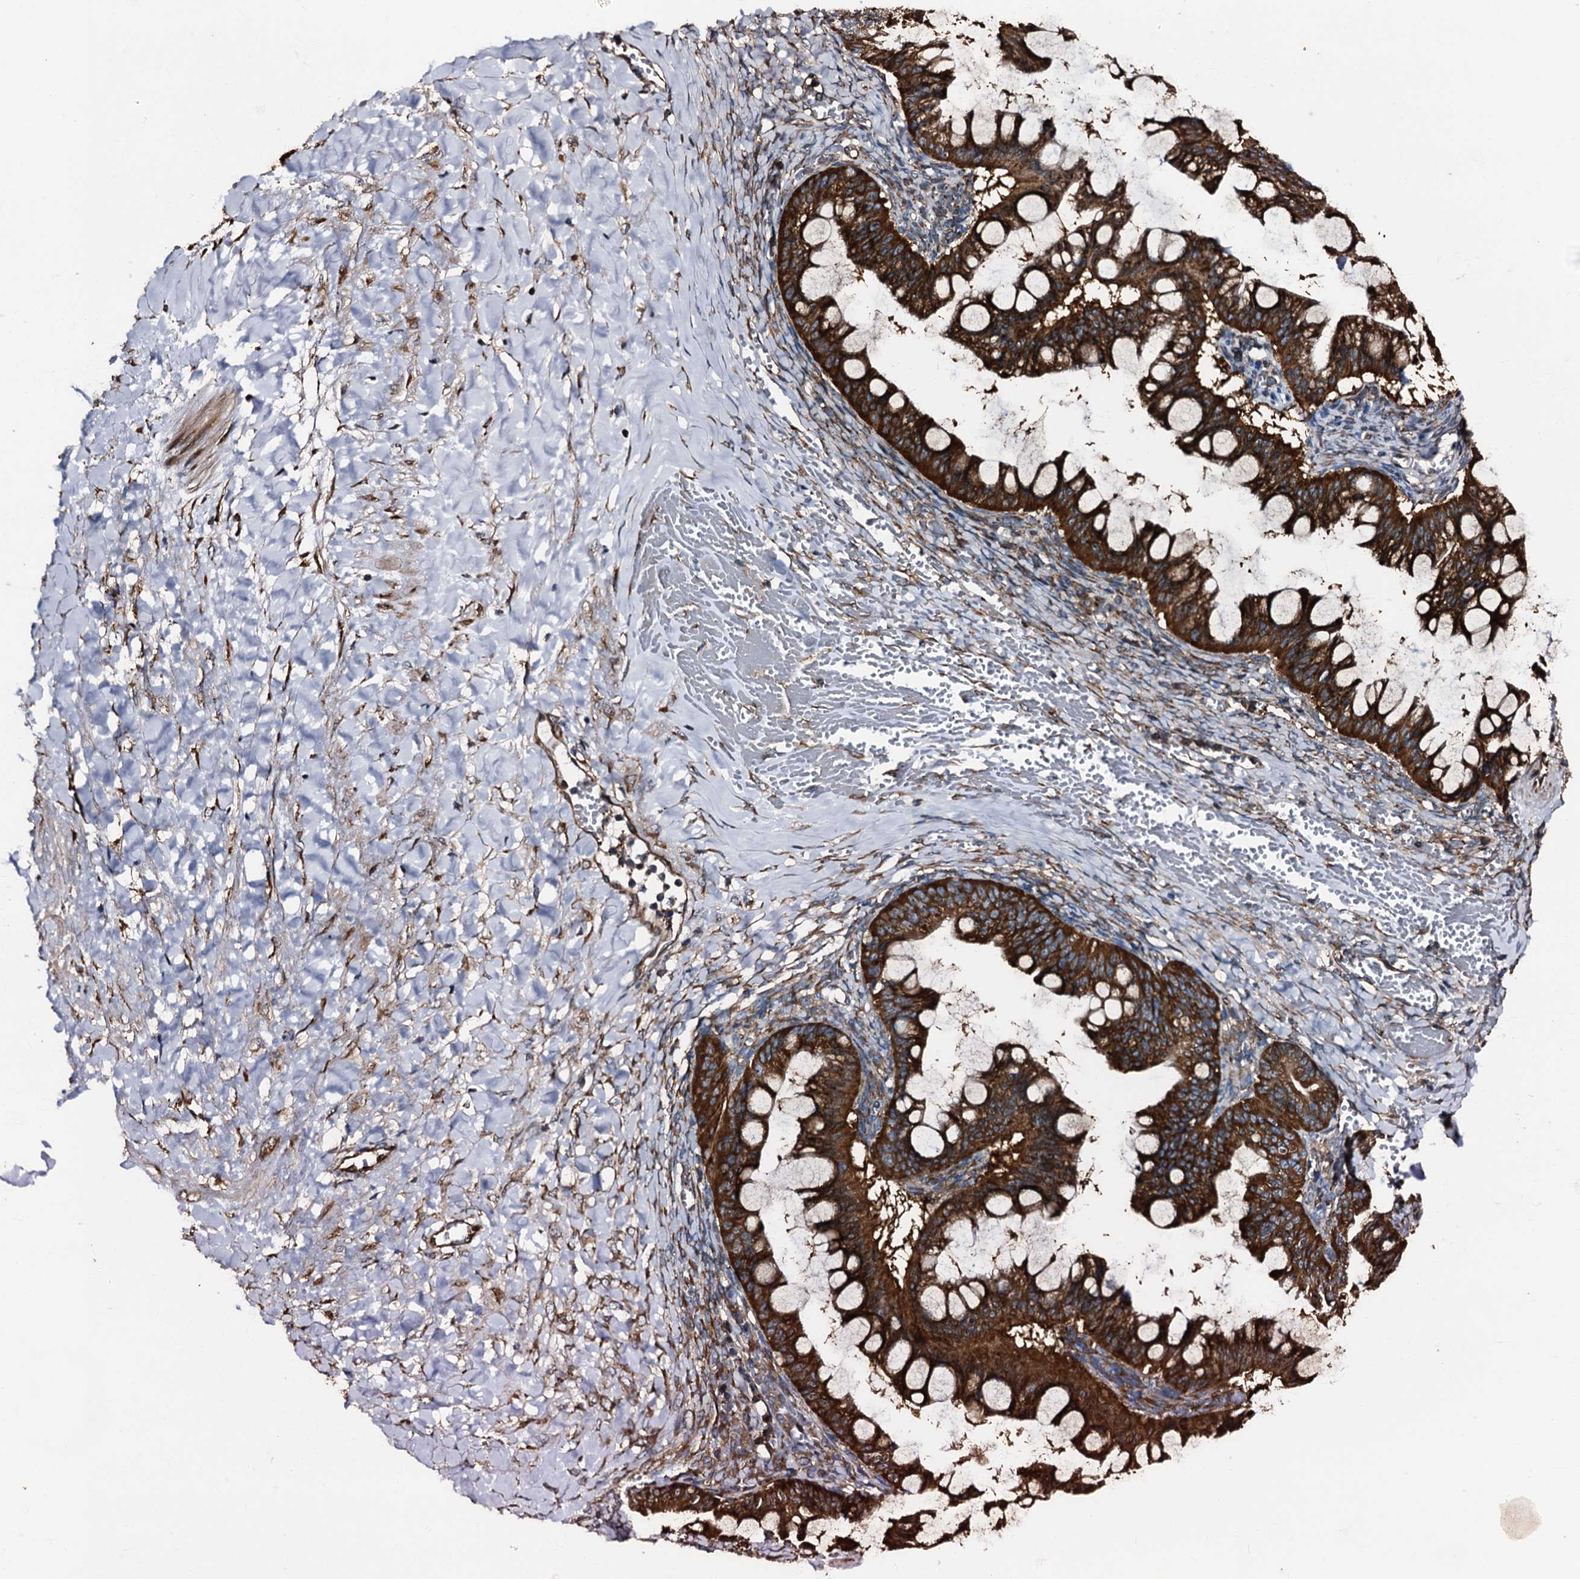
{"staining": {"intensity": "strong", "quantity": ">75%", "location": "cytoplasmic/membranous"}, "tissue": "ovarian cancer", "cell_type": "Tumor cells", "image_type": "cancer", "snomed": [{"axis": "morphology", "description": "Cystadenocarcinoma, mucinous, NOS"}, {"axis": "topography", "description": "Ovary"}], "caption": "A micrograph showing strong cytoplasmic/membranous staining in about >75% of tumor cells in ovarian mucinous cystadenocarcinoma, as visualized by brown immunohistochemical staining.", "gene": "ATP2C1", "patient": {"sex": "female", "age": 73}}